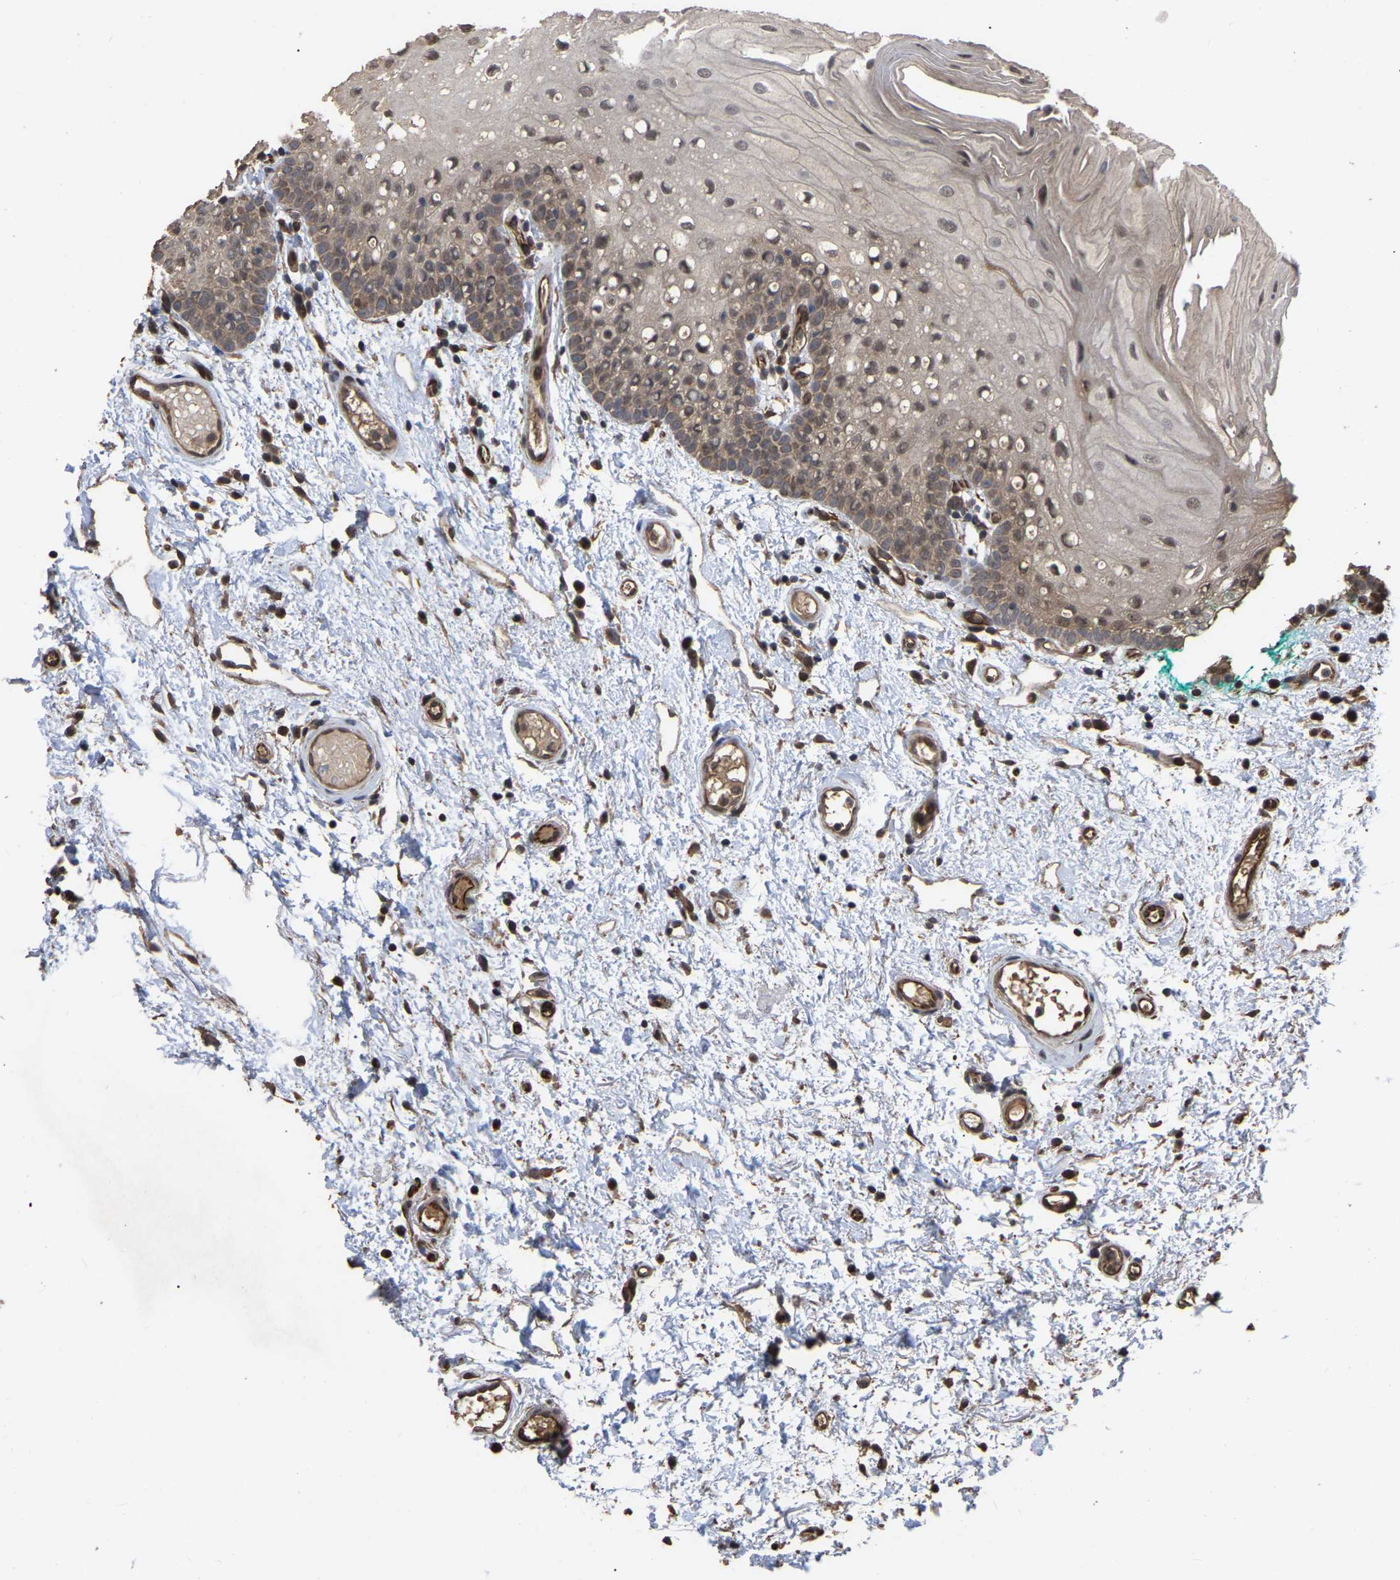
{"staining": {"intensity": "moderate", "quantity": ">75%", "location": "cytoplasmic/membranous,nuclear"}, "tissue": "oral mucosa", "cell_type": "Squamous epithelial cells", "image_type": "normal", "snomed": [{"axis": "morphology", "description": "Normal tissue, NOS"}, {"axis": "morphology", "description": "Squamous cell carcinoma, NOS"}, {"axis": "topography", "description": "Oral tissue"}, {"axis": "topography", "description": "Salivary gland"}, {"axis": "topography", "description": "Head-Neck"}], "caption": "About >75% of squamous epithelial cells in normal human oral mucosa show moderate cytoplasmic/membranous,nuclear protein positivity as visualized by brown immunohistochemical staining.", "gene": "FAM161B", "patient": {"sex": "female", "age": 62}}